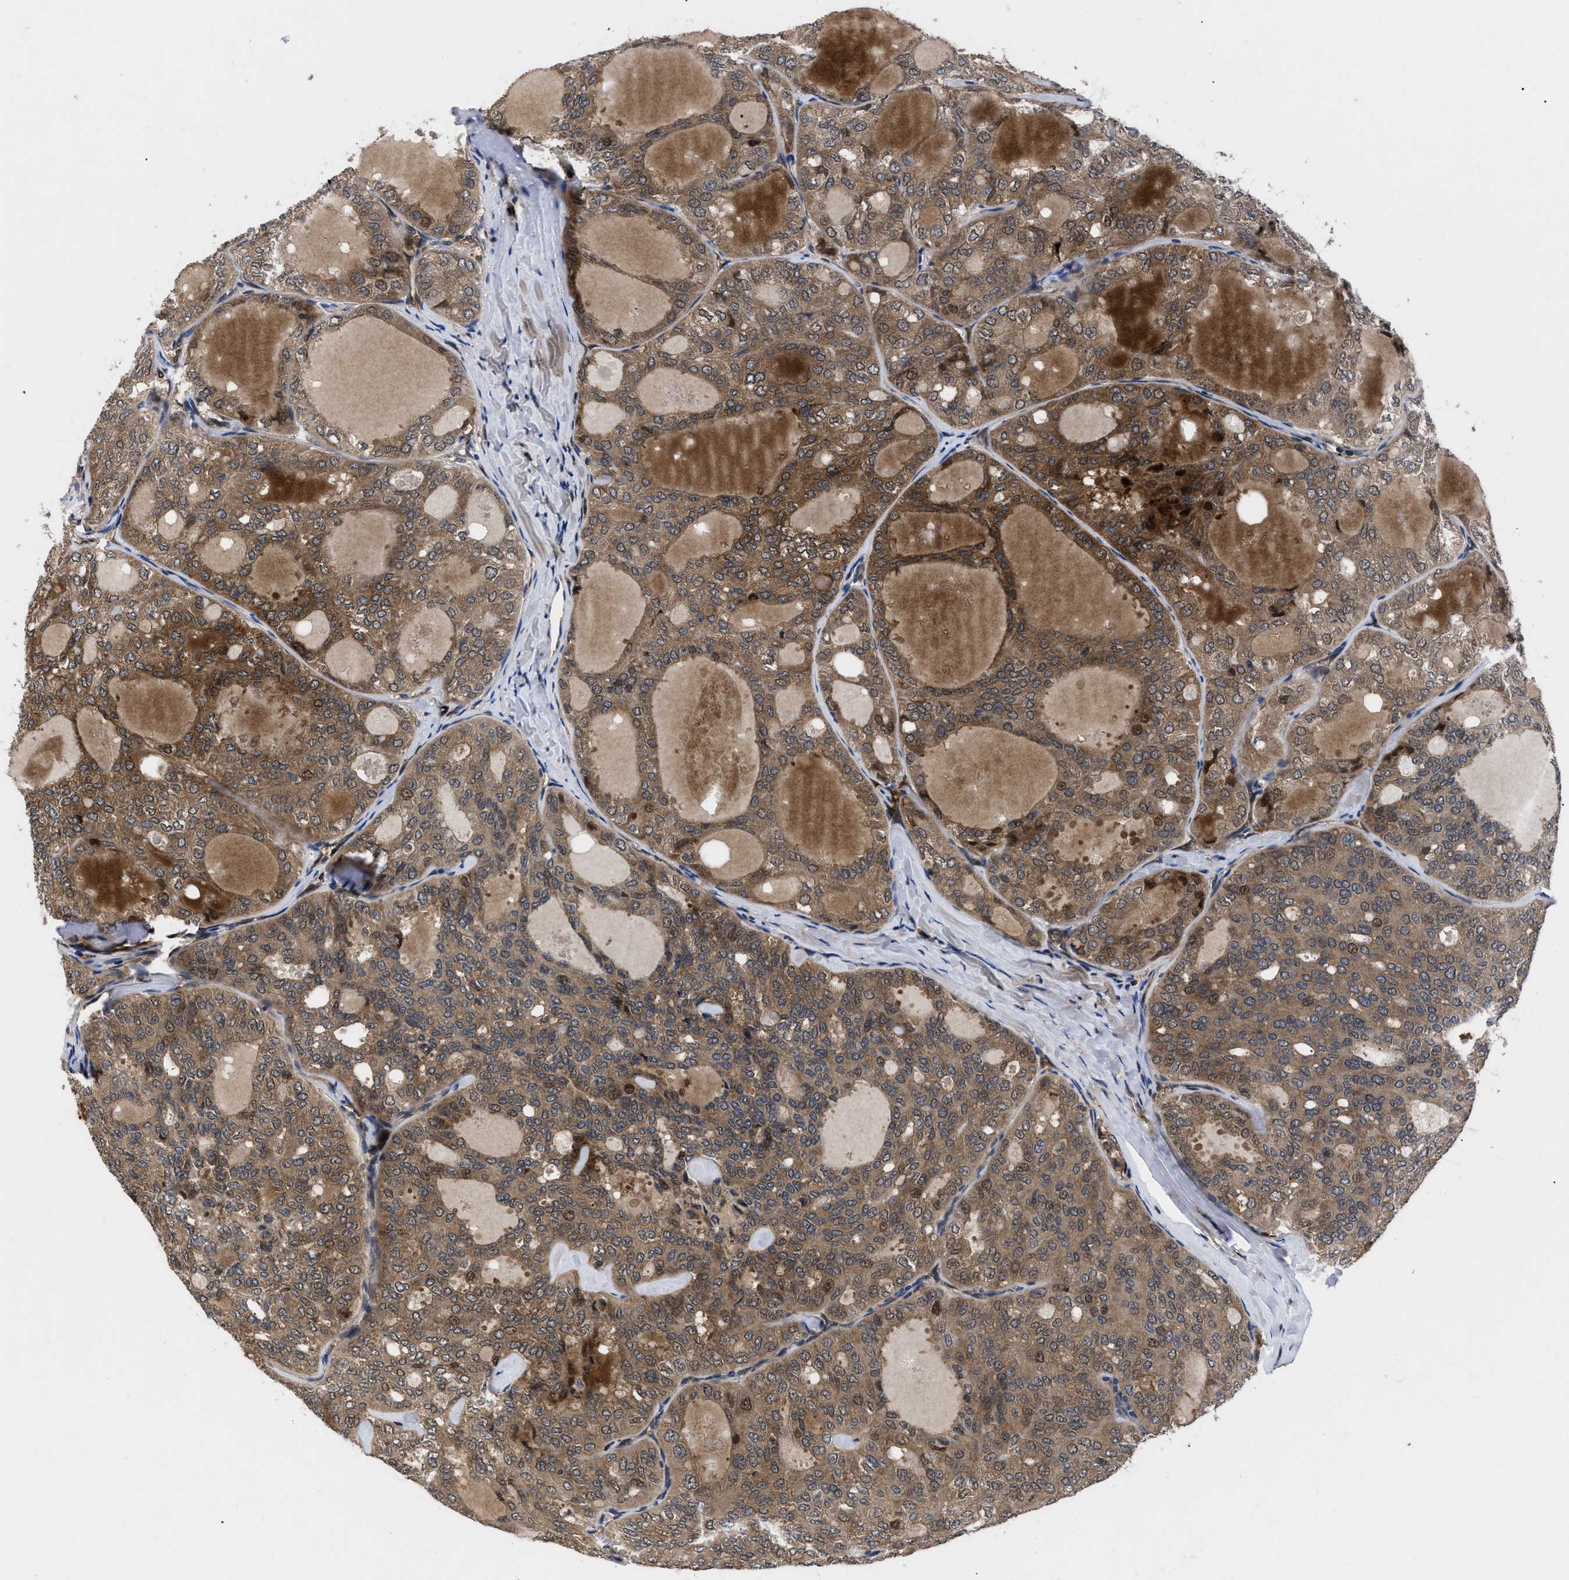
{"staining": {"intensity": "moderate", "quantity": ">75%", "location": "cytoplasmic/membranous"}, "tissue": "thyroid cancer", "cell_type": "Tumor cells", "image_type": "cancer", "snomed": [{"axis": "morphology", "description": "Follicular adenoma carcinoma, NOS"}, {"axis": "topography", "description": "Thyroid gland"}], "caption": "Tumor cells reveal medium levels of moderate cytoplasmic/membranous positivity in about >75% of cells in follicular adenoma carcinoma (thyroid).", "gene": "FAM200A", "patient": {"sex": "male", "age": 75}}